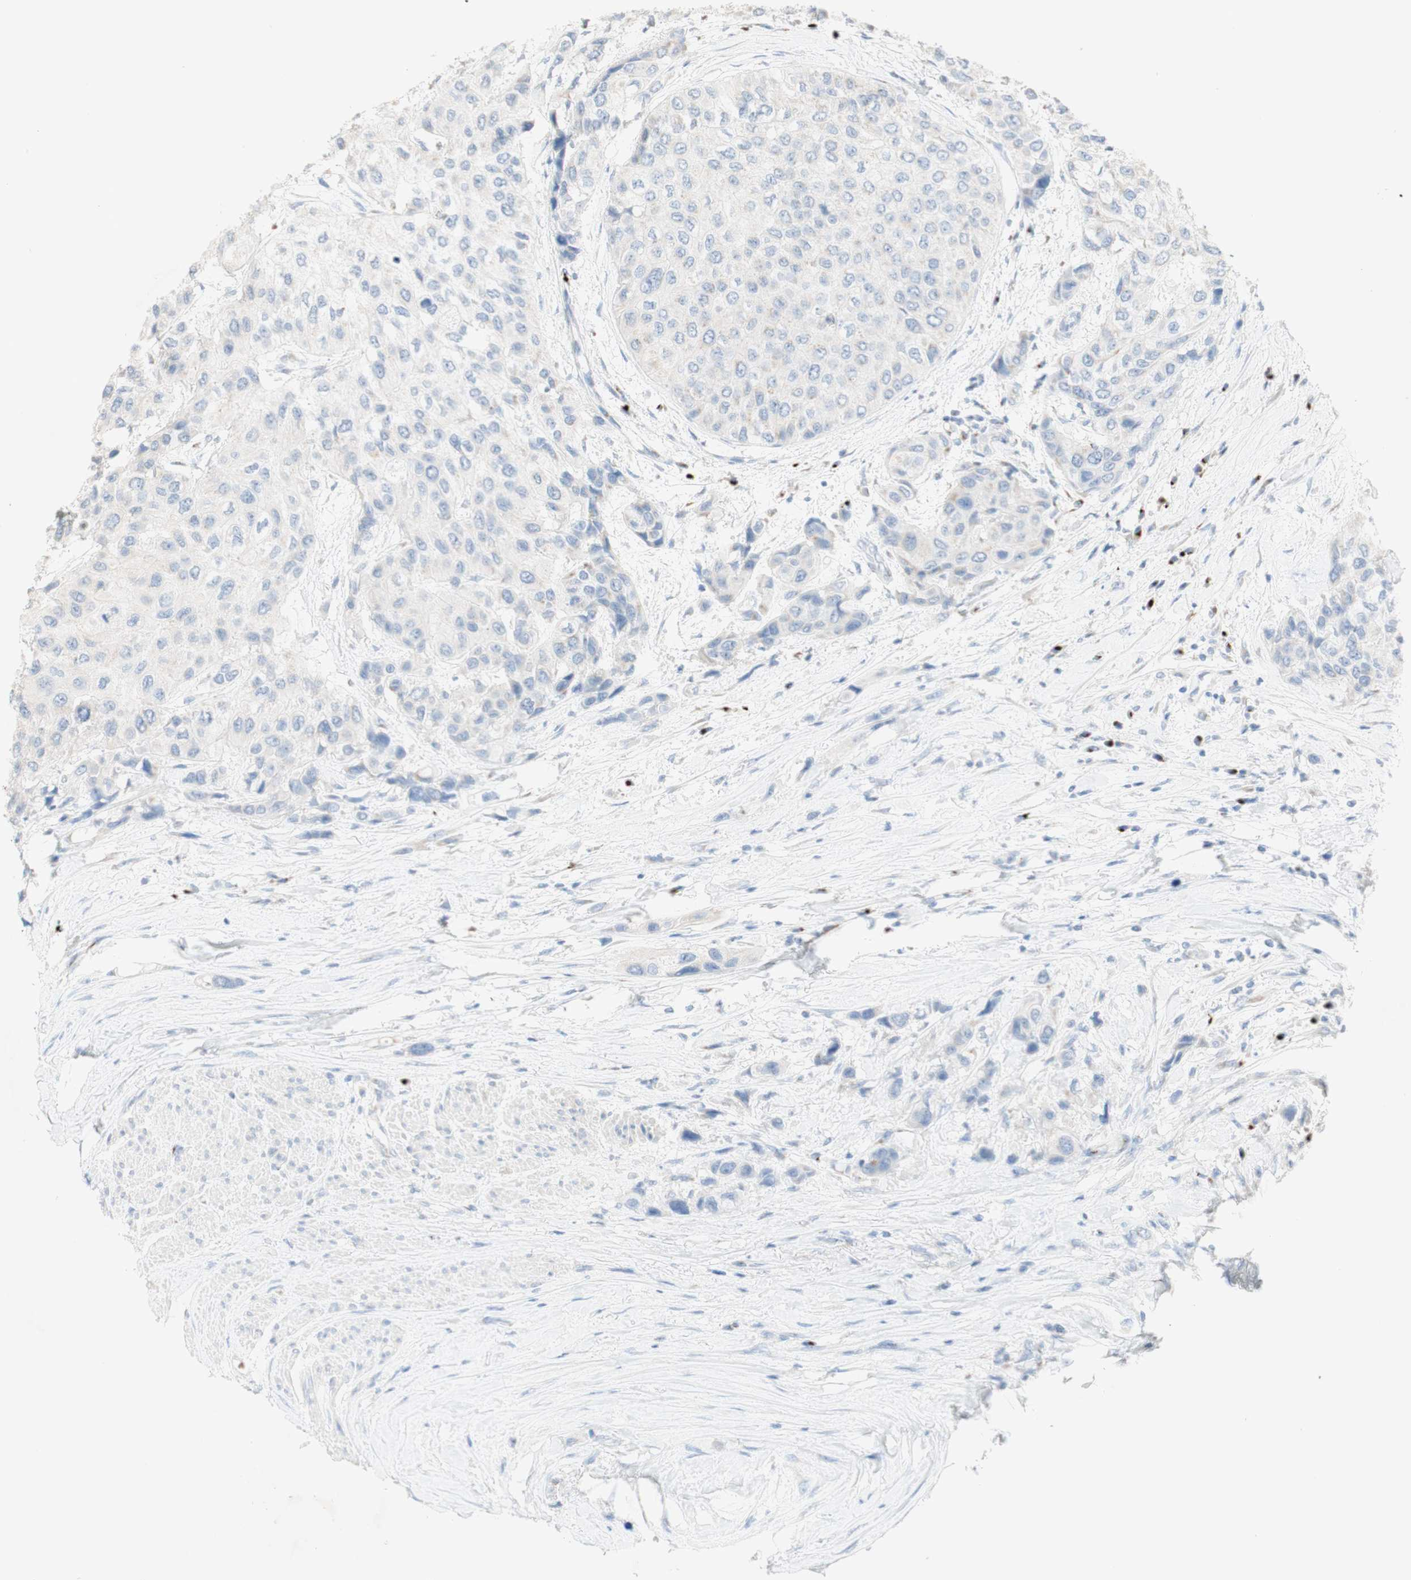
{"staining": {"intensity": "negative", "quantity": "none", "location": "none"}, "tissue": "urothelial cancer", "cell_type": "Tumor cells", "image_type": "cancer", "snomed": [{"axis": "morphology", "description": "Urothelial carcinoma, High grade"}, {"axis": "topography", "description": "Urinary bladder"}], "caption": "DAB (3,3'-diaminobenzidine) immunohistochemical staining of urothelial cancer exhibits no significant positivity in tumor cells.", "gene": "MANEA", "patient": {"sex": "female", "age": 56}}